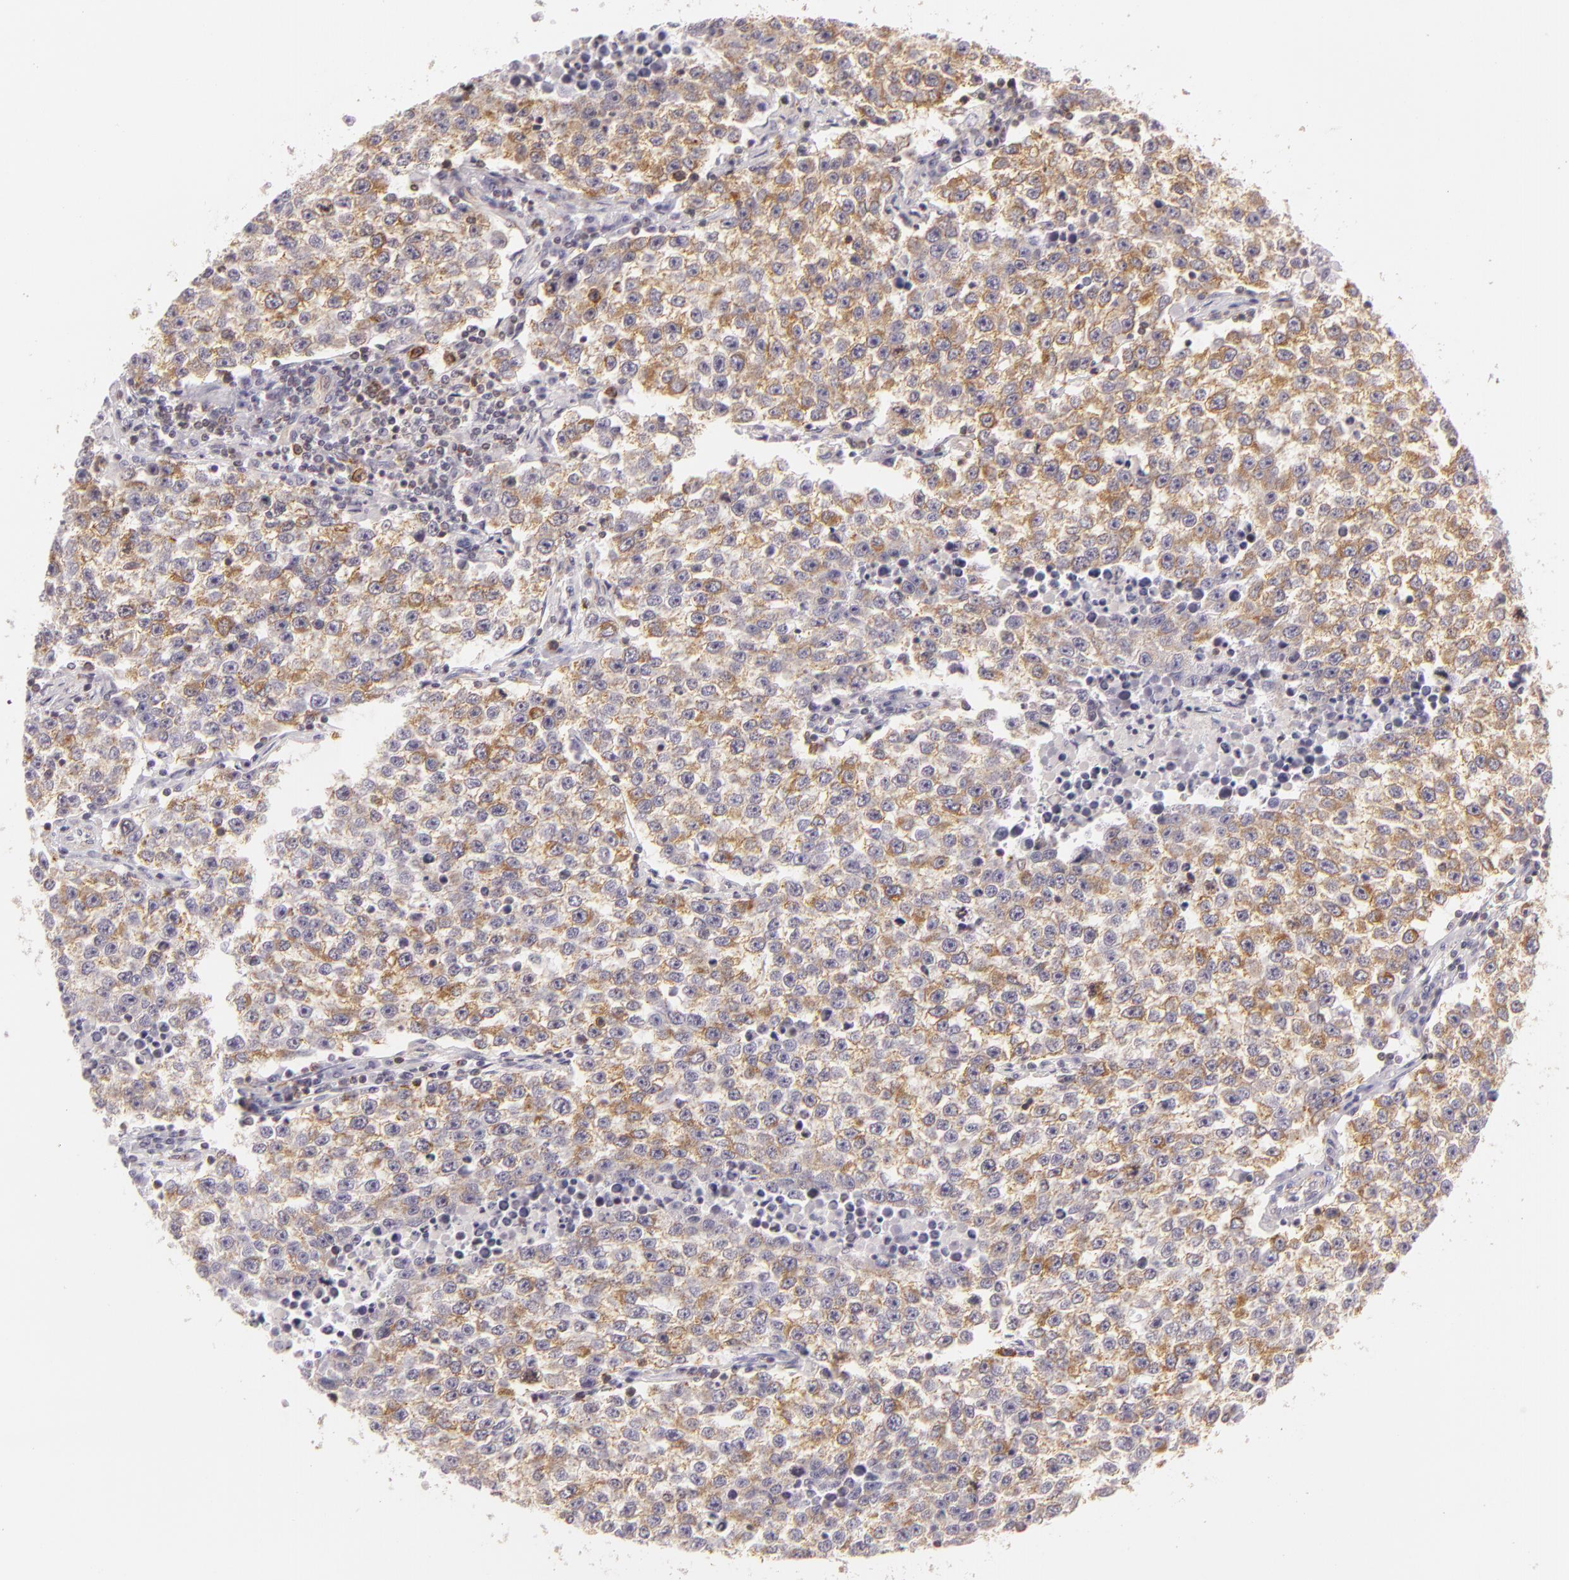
{"staining": {"intensity": "weak", "quantity": "<25%", "location": "cytoplasmic/membranous"}, "tissue": "testis cancer", "cell_type": "Tumor cells", "image_type": "cancer", "snomed": [{"axis": "morphology", "description": "Seminoma, NOS"}, {"axis": "topography", "description": "Testis"}], "caption": "Human testis cancer (seminoma) stained for a protein using IHC demonstrates no positivity in tumor cells.", "gene": "IMPDH1", "patient": {"sex": "male", "age": 36}}